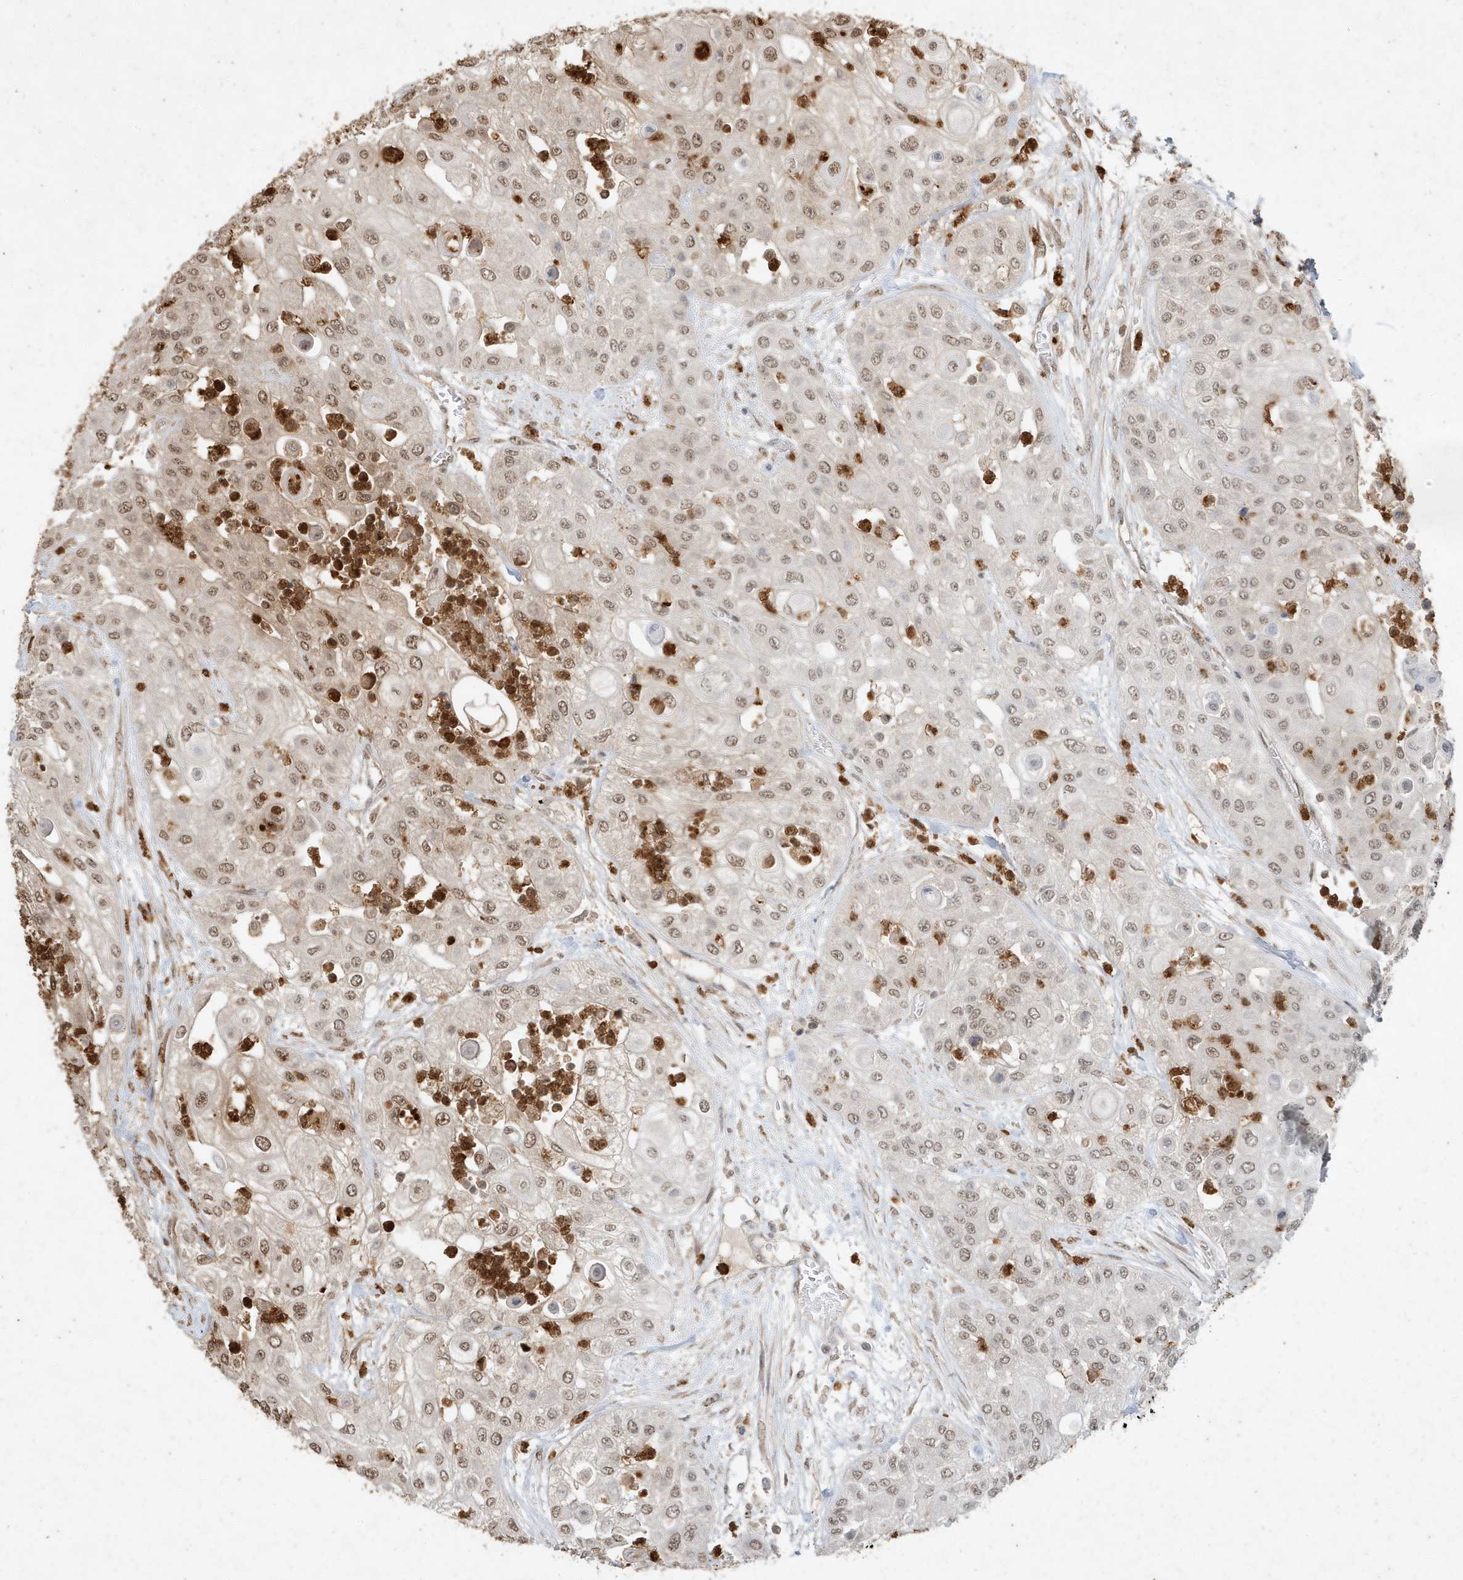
{"staining": {"intensity": "moderate", "quantity": "25%-75%", "location": "nuclear"}, "tissue": "urothelial cancer", "cell_type": "Tumor cells", "image_type": "cancer", "snomed": [{"axis": "morphology", "description": "Urothelial carcinoma, High grade"}, {"axis": "topography", "description": "Urinary bladder"}], "caption": "This is a histology image of immunohistochemistry staining of urothelial cancer, which shows moderate staining in the nuclear of tumor cells.", "gene": "DEFA1", "patient": {"sex": "female", "age": 79}}